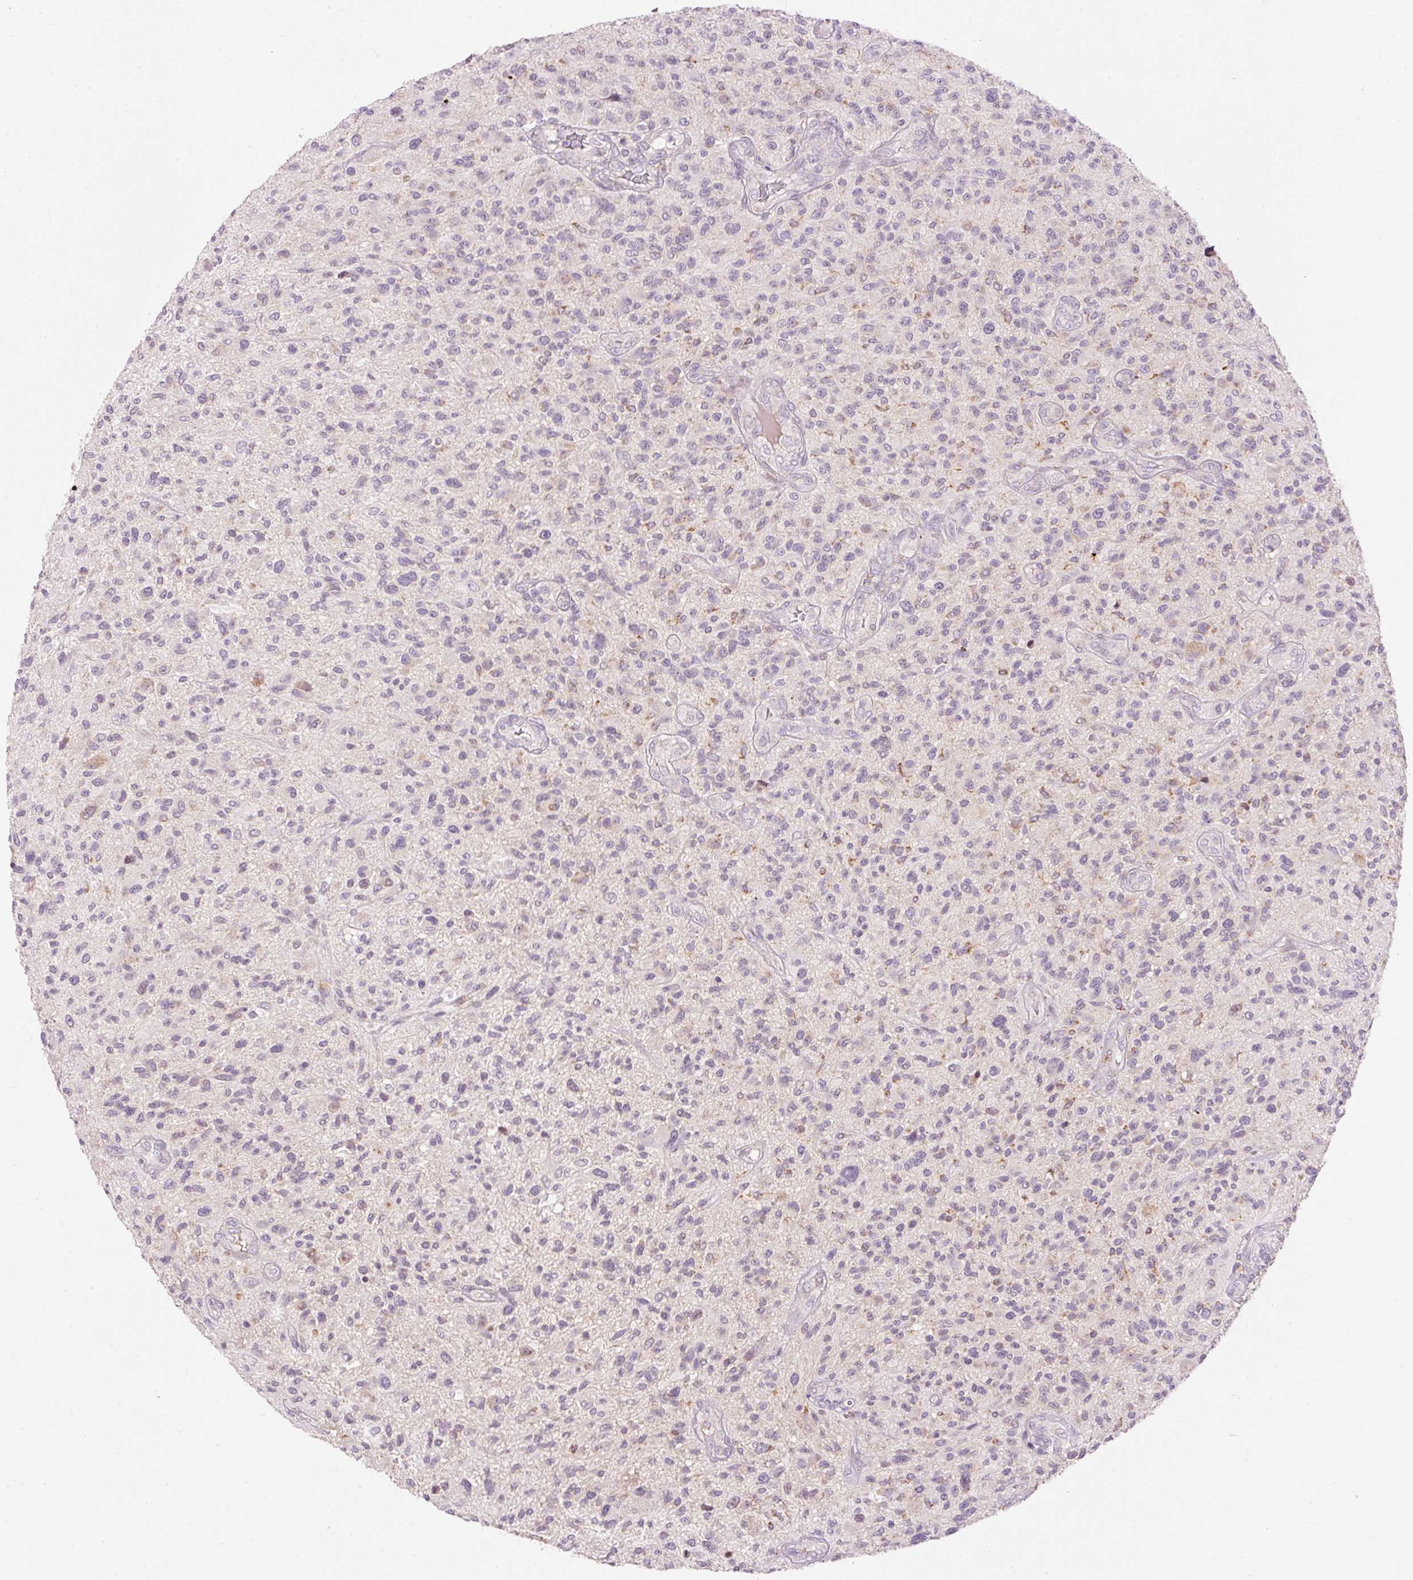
{"staining": {"intensity": "weak", "quantity": "<25%", "location": "cytoplasmic/membranous"}, "tissue": "glioma", "cell_type": "Tumor cells", "image_type": "cancer", "snomed": [{"axis": "morphology", "description": "Glioma, malignant, High grade"}, {"axis": "topography", "description": "Brain"}], "caption": "A high-resolution image shows immunohistochemistry staining of glioma, which demonstrates no significant positivity in tumor cells. (DAB (3,3'-diaminobenzidine) immunohistochemistry (IHC), high magnification).", "gene": "ABHD11", "patient": {"sex": "male", "age": 47}}